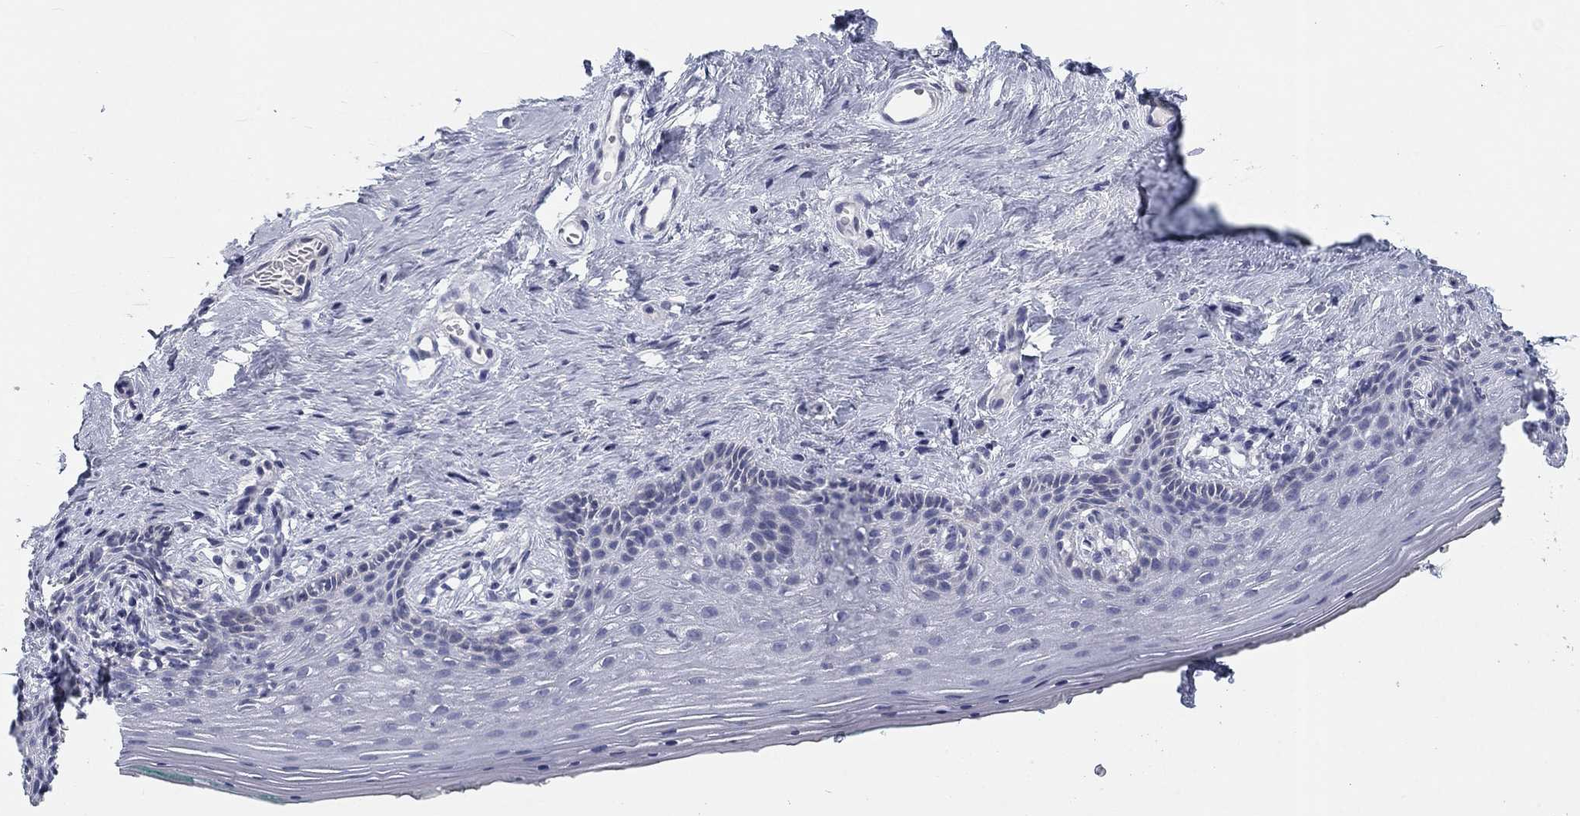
{"staining": {"intensity": "negative", "quantity": "none", "location": "none"}, "tissue": "vagina", "cell_type": "Squamous epithelial cells", "image_type": "normal", "snomed": [{"axis": "morphology", "description": "Normal tissue, NOS"}, {"axis": "topography", "description": "Vagina"}], "caption": "This is an immunohistochemistry (IHC) photomicrograph of benign vagina. There is no staining in squamous epithelial cells.", "gene": "CALB1", "patient": {"sex": "female", "age": 45}}